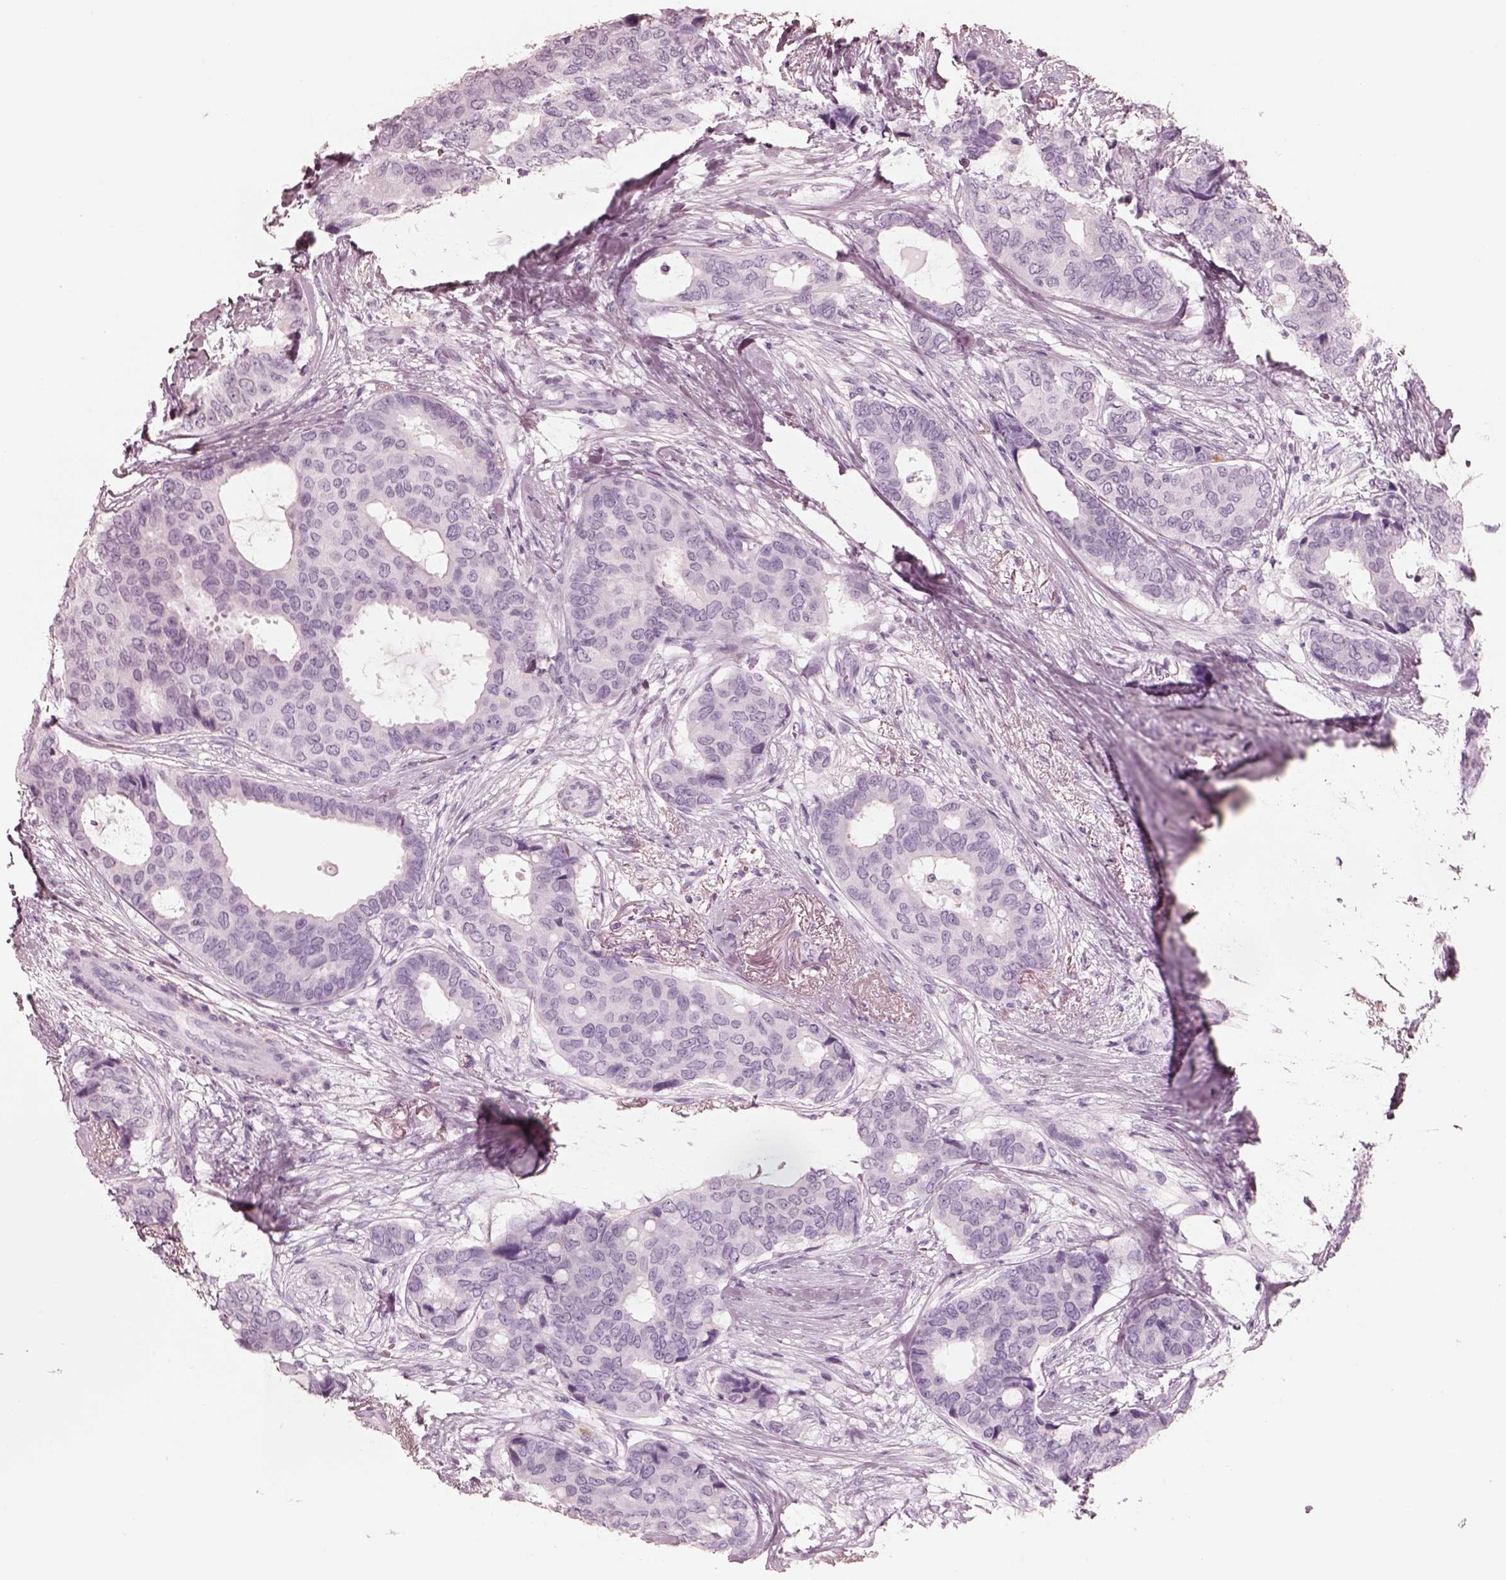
{"staining": {"intensity": "negative", "quantity": "none", "location": "none"}, "tissue": "breast cancer", "cell_type": "Tumor cells", "image_type": "cancer", "snomed": [{"axis": "morphology", "description": "Duct carcinoma"}, {"axis": "topography", "description": "Breast"}], "caption": "A photomicrograph of breast intraductal carcinoma stained for a protein reveals no brown staining in tumor cells.", "gene": "ELANE", "patient": {"sex": "female", "age": 75}}